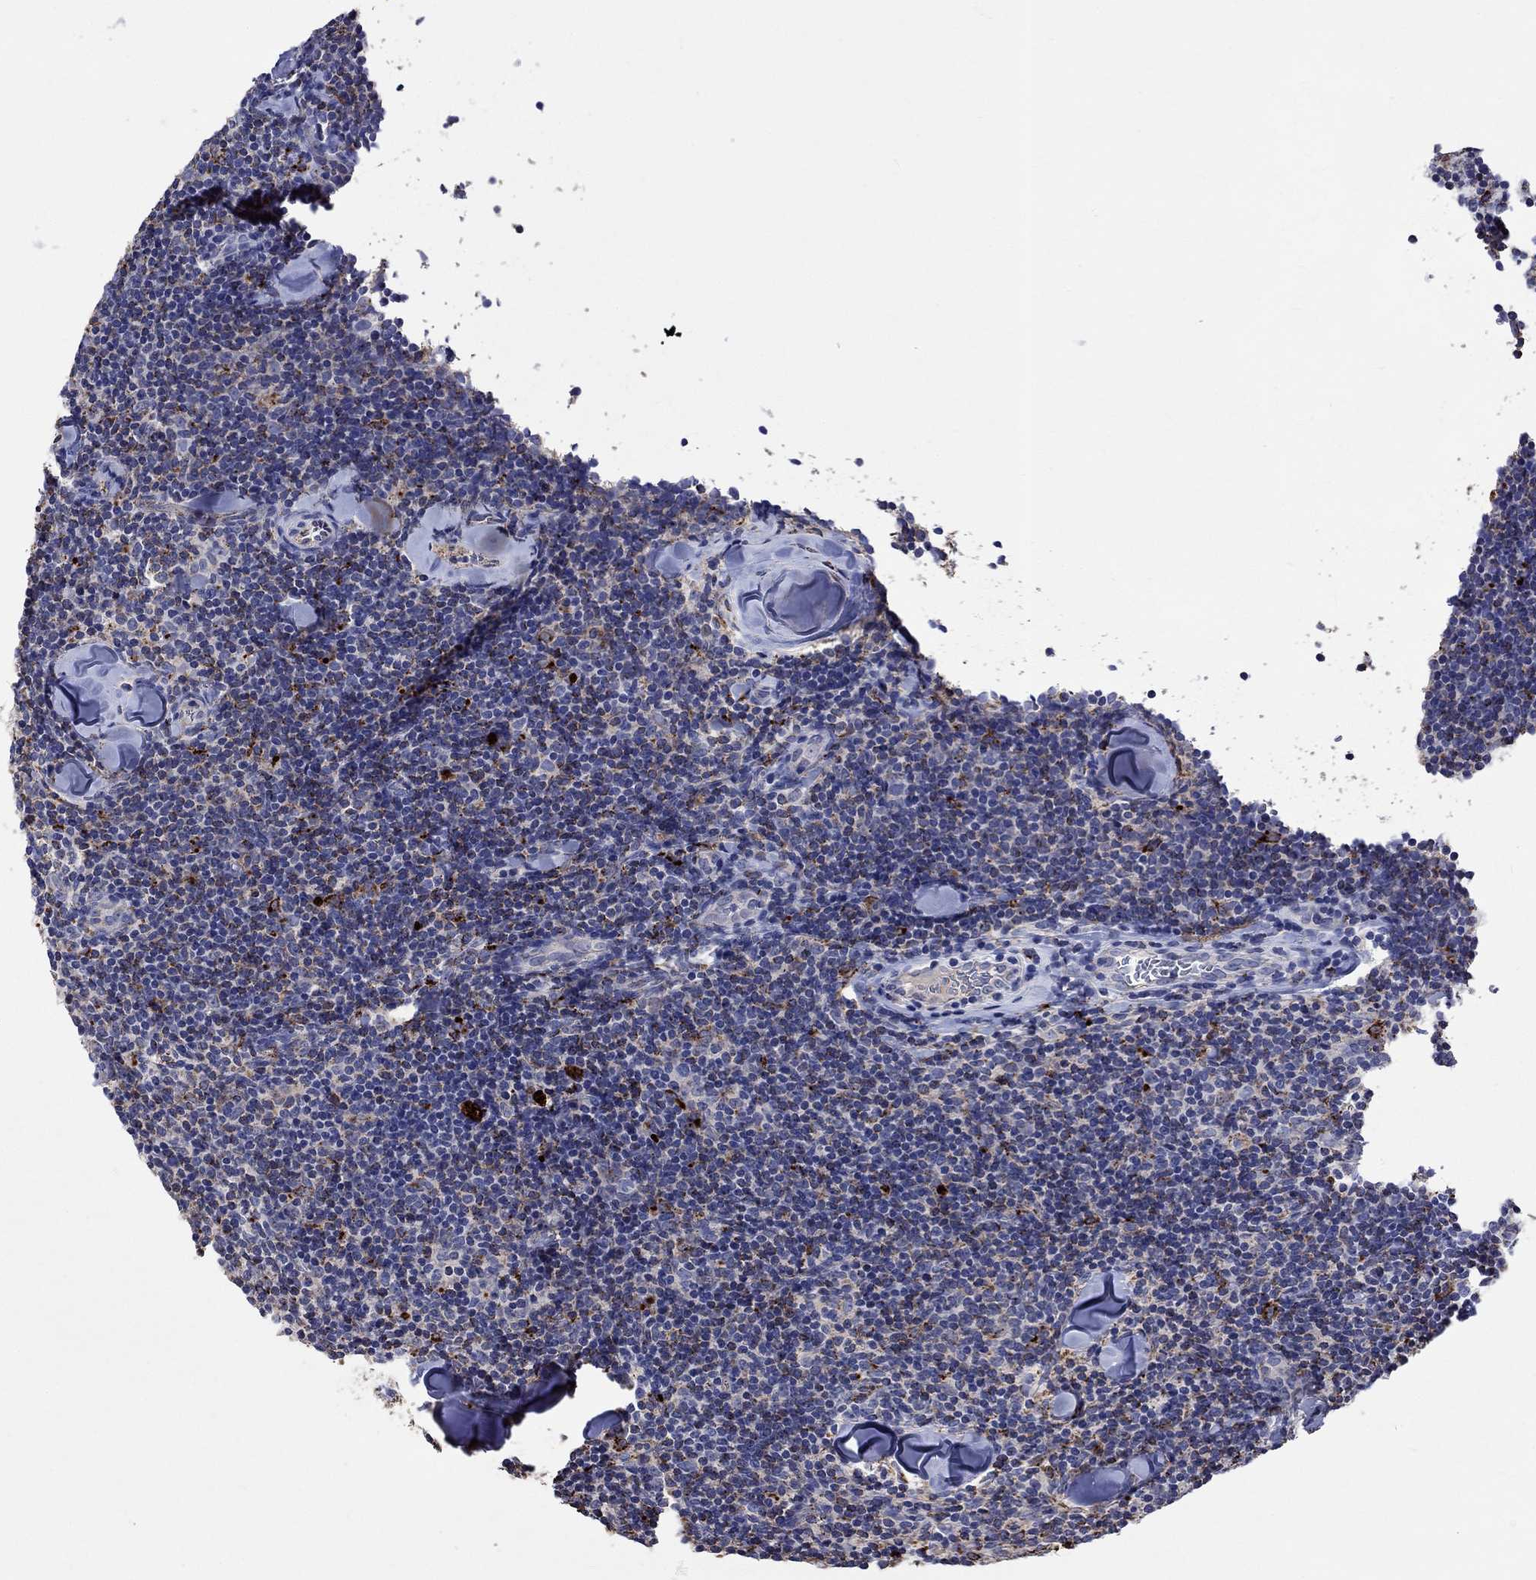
{"staining": {"intensity": "strong", "quantity": "<25%", "location": "cytoplasmic/membranous"}, "tissue": "lymphoma", "cell_type": "Tumor cells", "image_type": "cancer", "snomed": [{"axis": "morphology", "description": "Malignant lymphoma, non-Hodgkin's type, Low grade"}, {"axis": "topography", "description": "Lymph node"}], "caption": "DAB immunohistochemical staining of low-grade malignant lymphoma, non-Hodgkin's type exhibits strong cytoplasmic/membranous protein staining in about <25% of tumor cells.", "gene": "CTSB", "patient": {"sex": "female", "age": 56}}